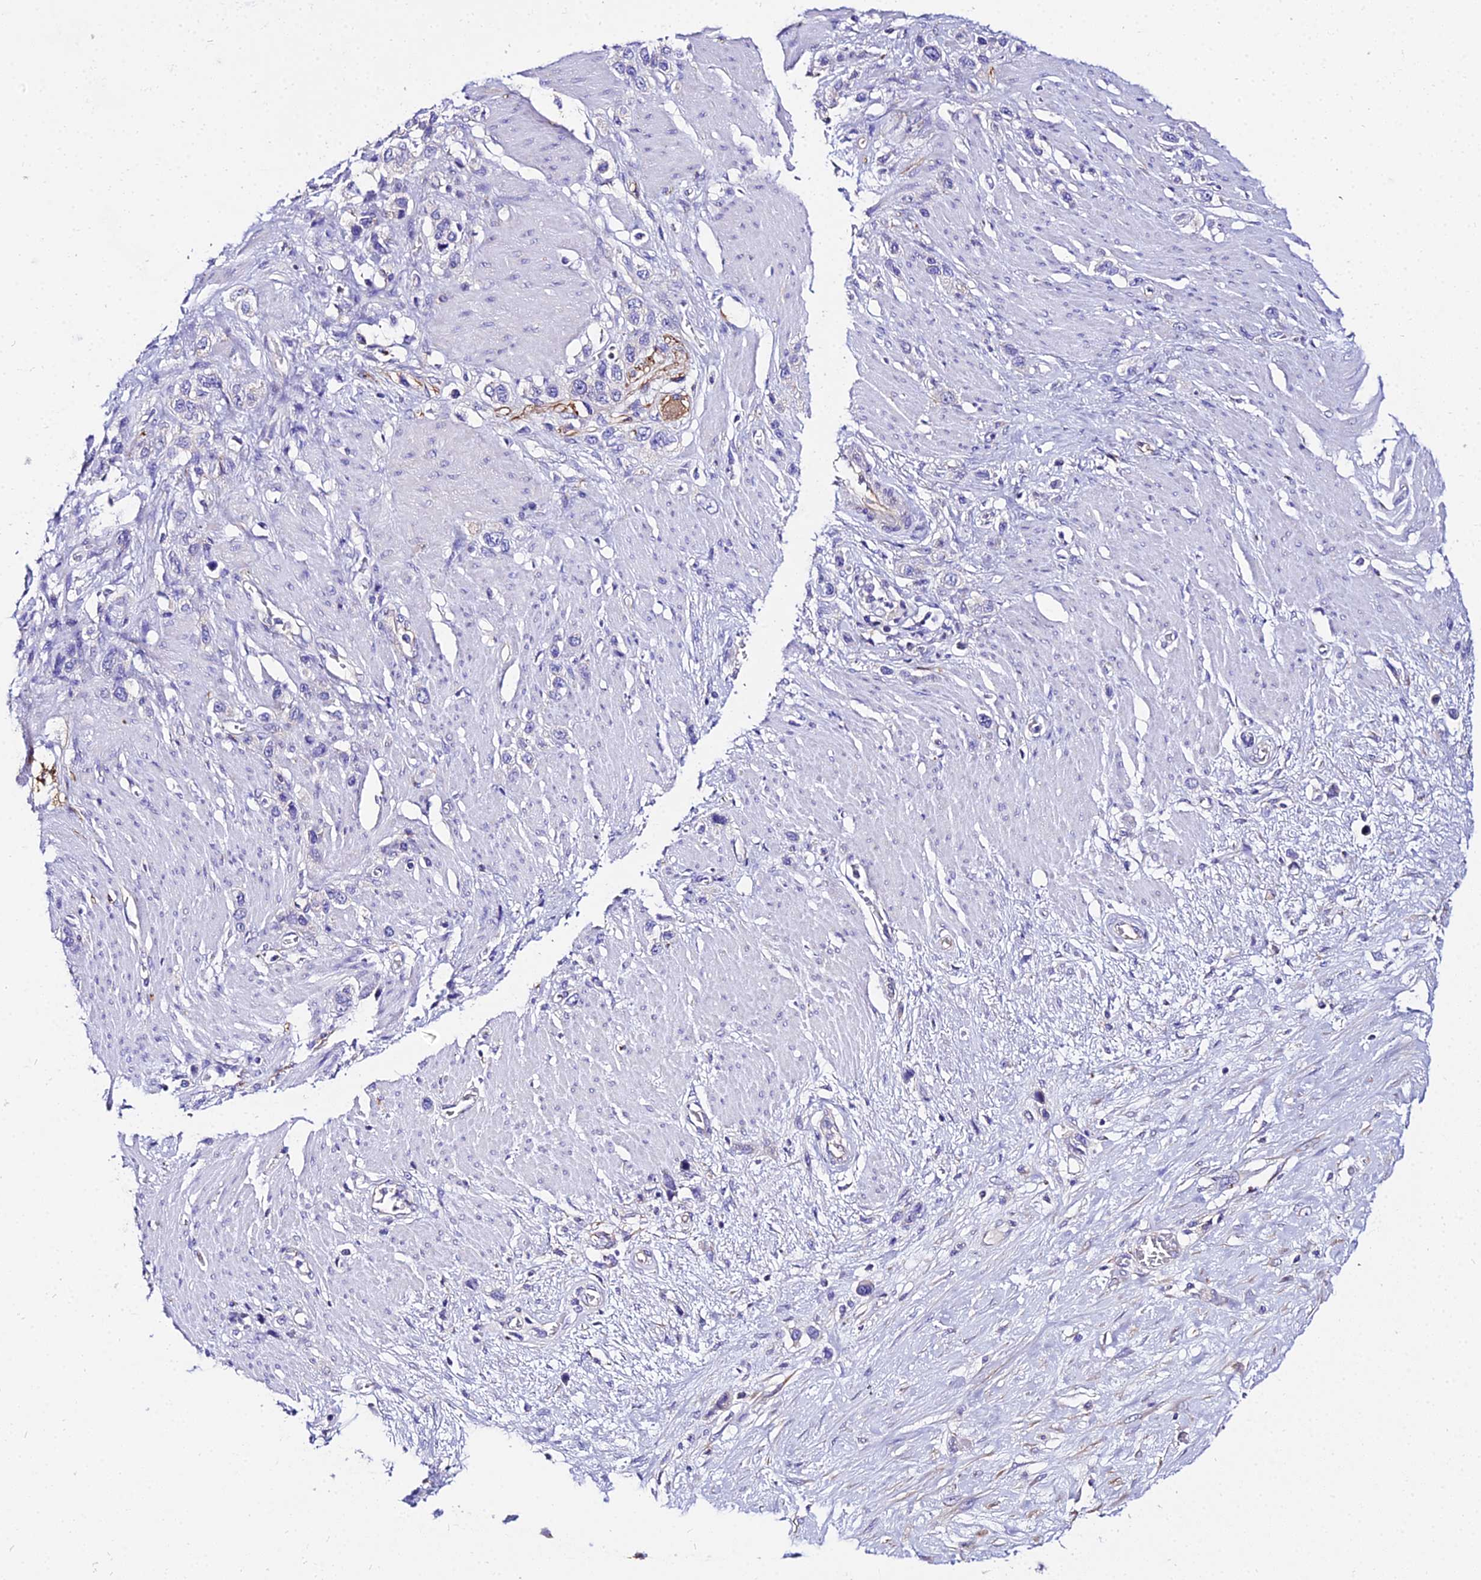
{"staining": {"intensity": "negative", "quantity": "none", "location": "none"}, "tissue": "stomach cancer", "cell_type": "Tumor cells", "image_type": "cancer", "snomed": [{"axis": "morphology", "description": "Adenocarcinoma, NOS"}, {"axis": "morphology", "description": "Adenocarcinoma, High grade"}, {"axis": "topography", "description": "Stomach, upper"}, {"axis": "topography", "description": "Stomach, lower"}], "caption": "The immunohistochemistry (IHC) histopathology image has no significant expression in tumor cells of stomach cancer (adenocarcinoma) tissue.", "gene": "TUBA3D", "patient": {"sex": "female", "age": 65}}